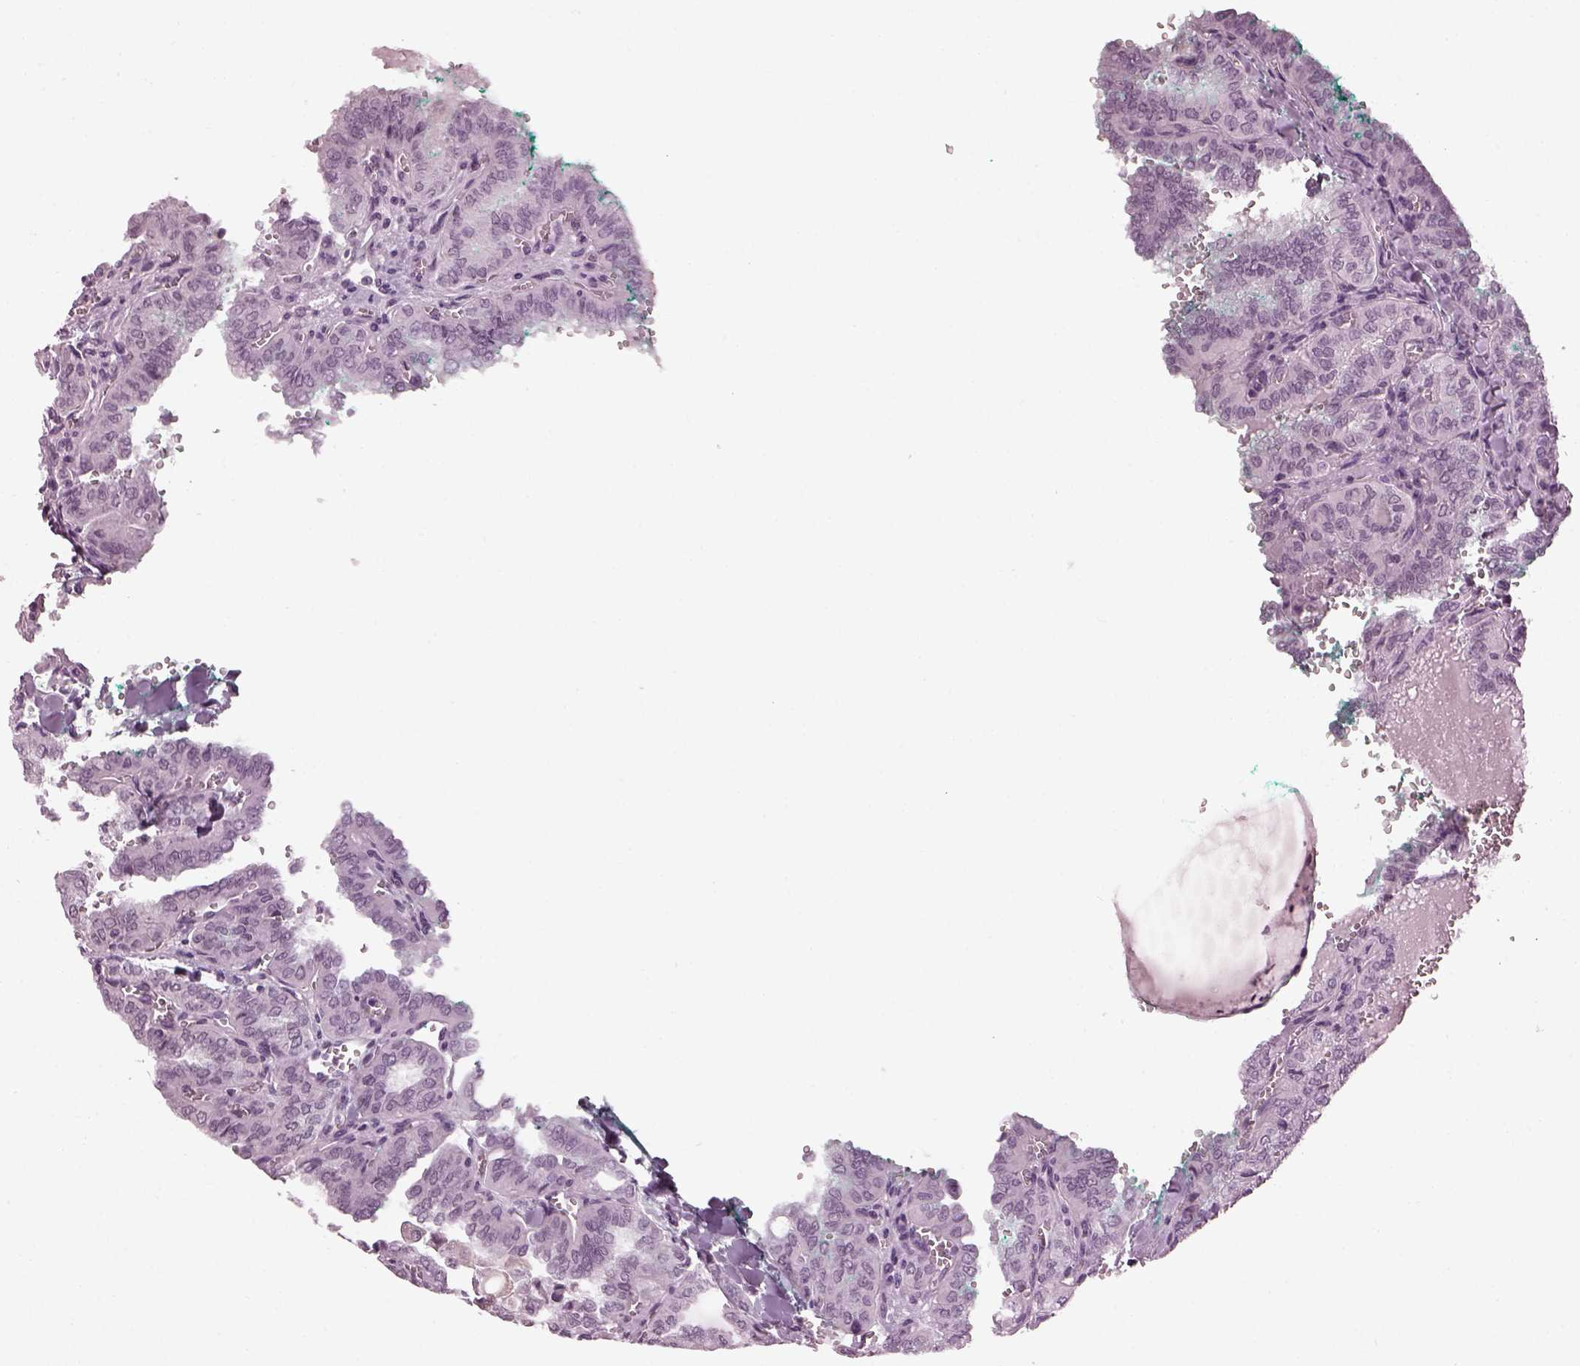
{"staining": {"intensity": "negative", "quantity": "none", "location": "none"}, "tissue": "thyroid cancer", "cell_type": "Tumor cells", "image_type": "cancer", "snomed": [{"axis": "morphology", "description": "Papillary adenocarcinoma, NOS"}, {"axis": "topography", "description": "Thyroid gland"}], "caption": "An immunohistochemistry photomicrograph of thyroid cancer (papillary adenocarcinoma) is shown. There is no staining in tumor cells of thyroid cancer (papillary adenocarcinoma). (DAB immunohistochemistry (IHC) with hematoxylin counter stain).", "gene": "ADGRG2", "patient": {"sex": "female", "age": 41}}